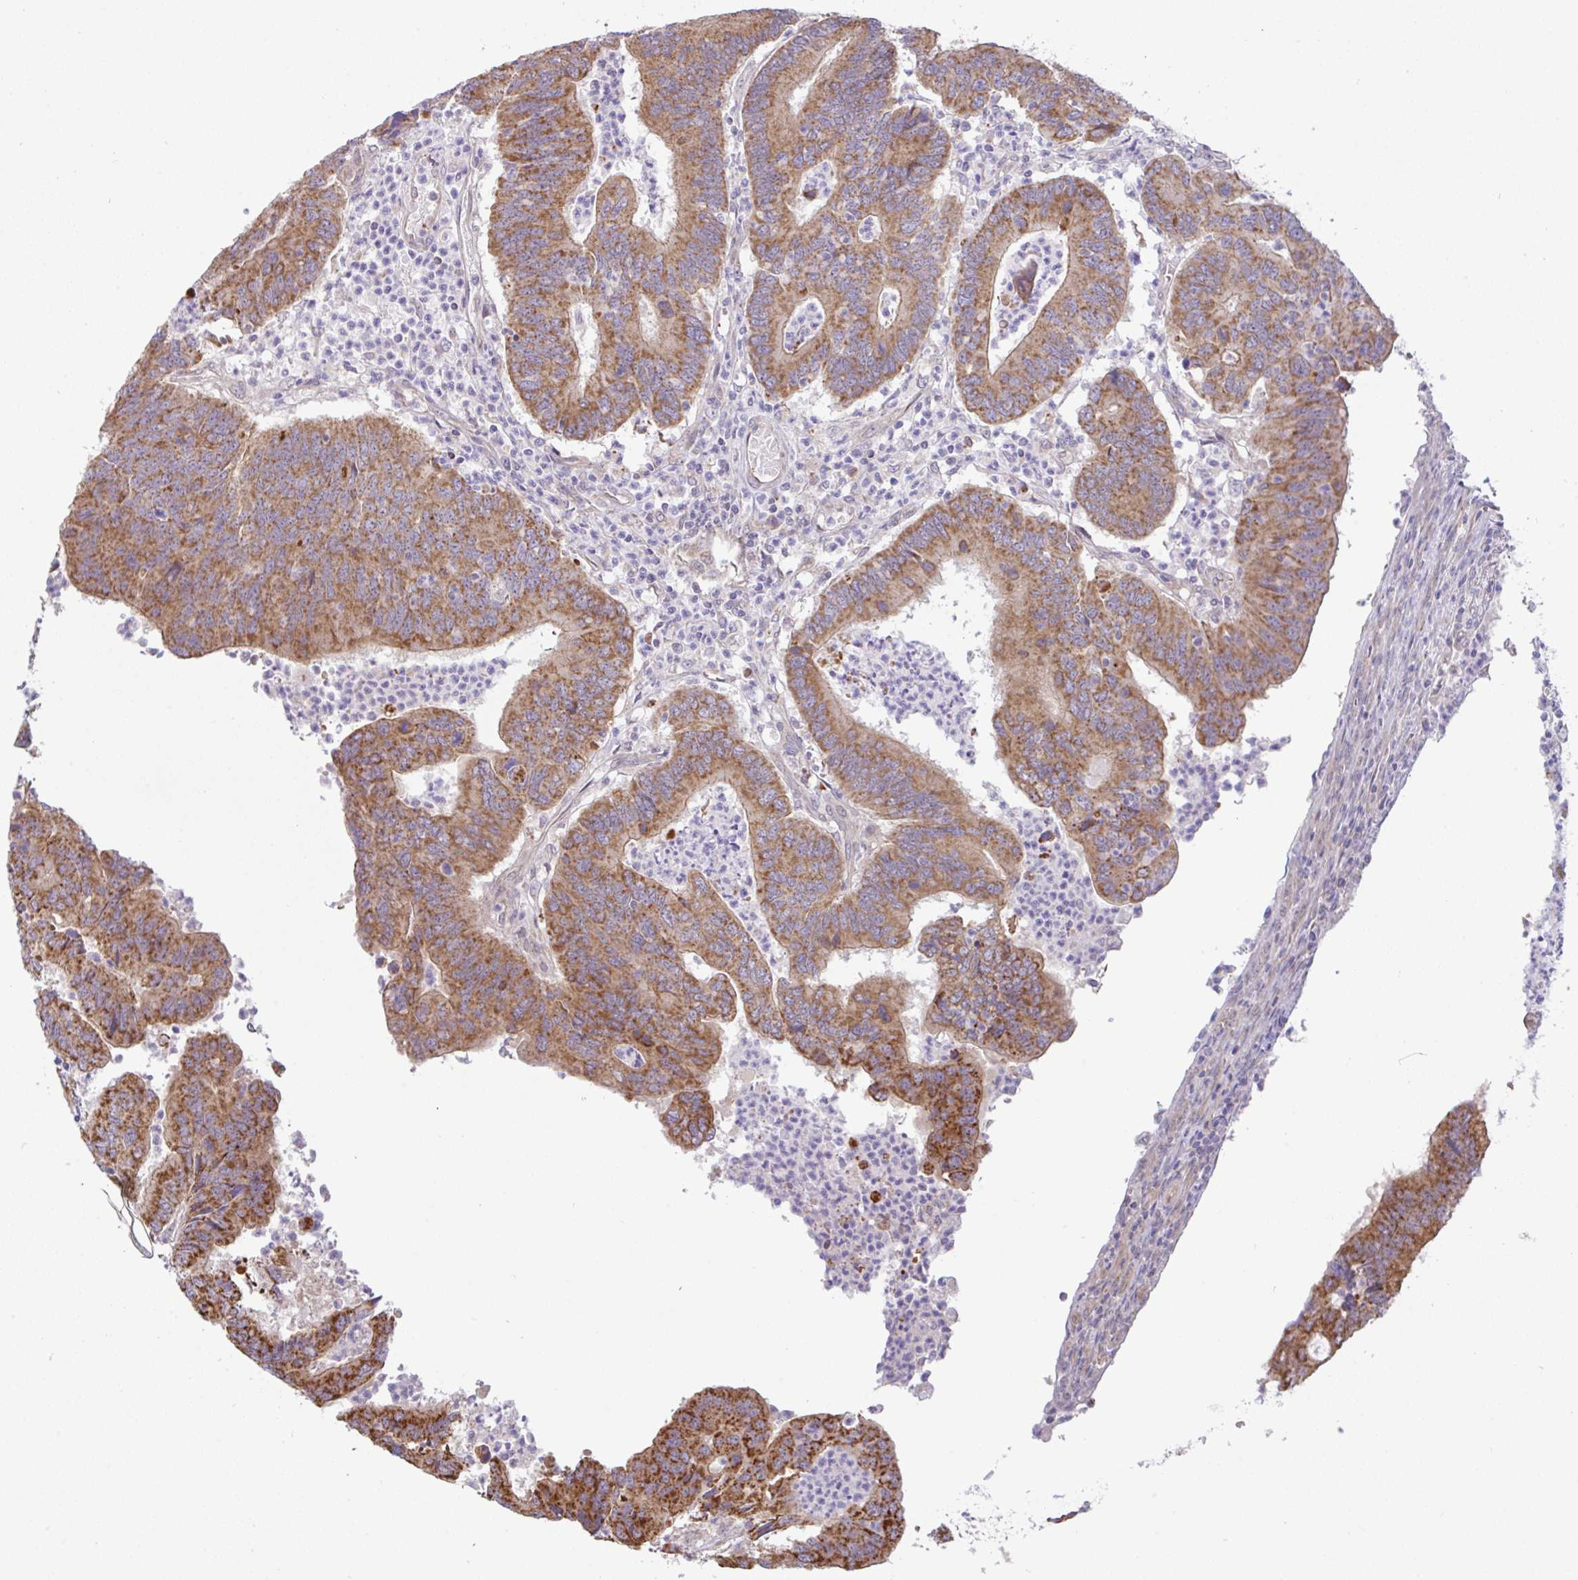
{"staining": {"intensity": "moderate", "quantity": ">75%", "location": "cytoplasmic/membranous"}, "tissue": "colorectal cancer", "cell_type": "Tumor cells", "image_type": "cancer", "snomed": [{"axis": "morphology", "description": "Adenocarcinoma, NOS"}, {"axis": "topography", "description": "Colon"}], "caption": "Moderate cytoplasmic/membranous protein positivity is seen in approximately >75% of tumor cells in colorectal cancer (adenocarcinoma).", "gene": "DLEU7", "patient": {"sex": "female", "age": 67}}